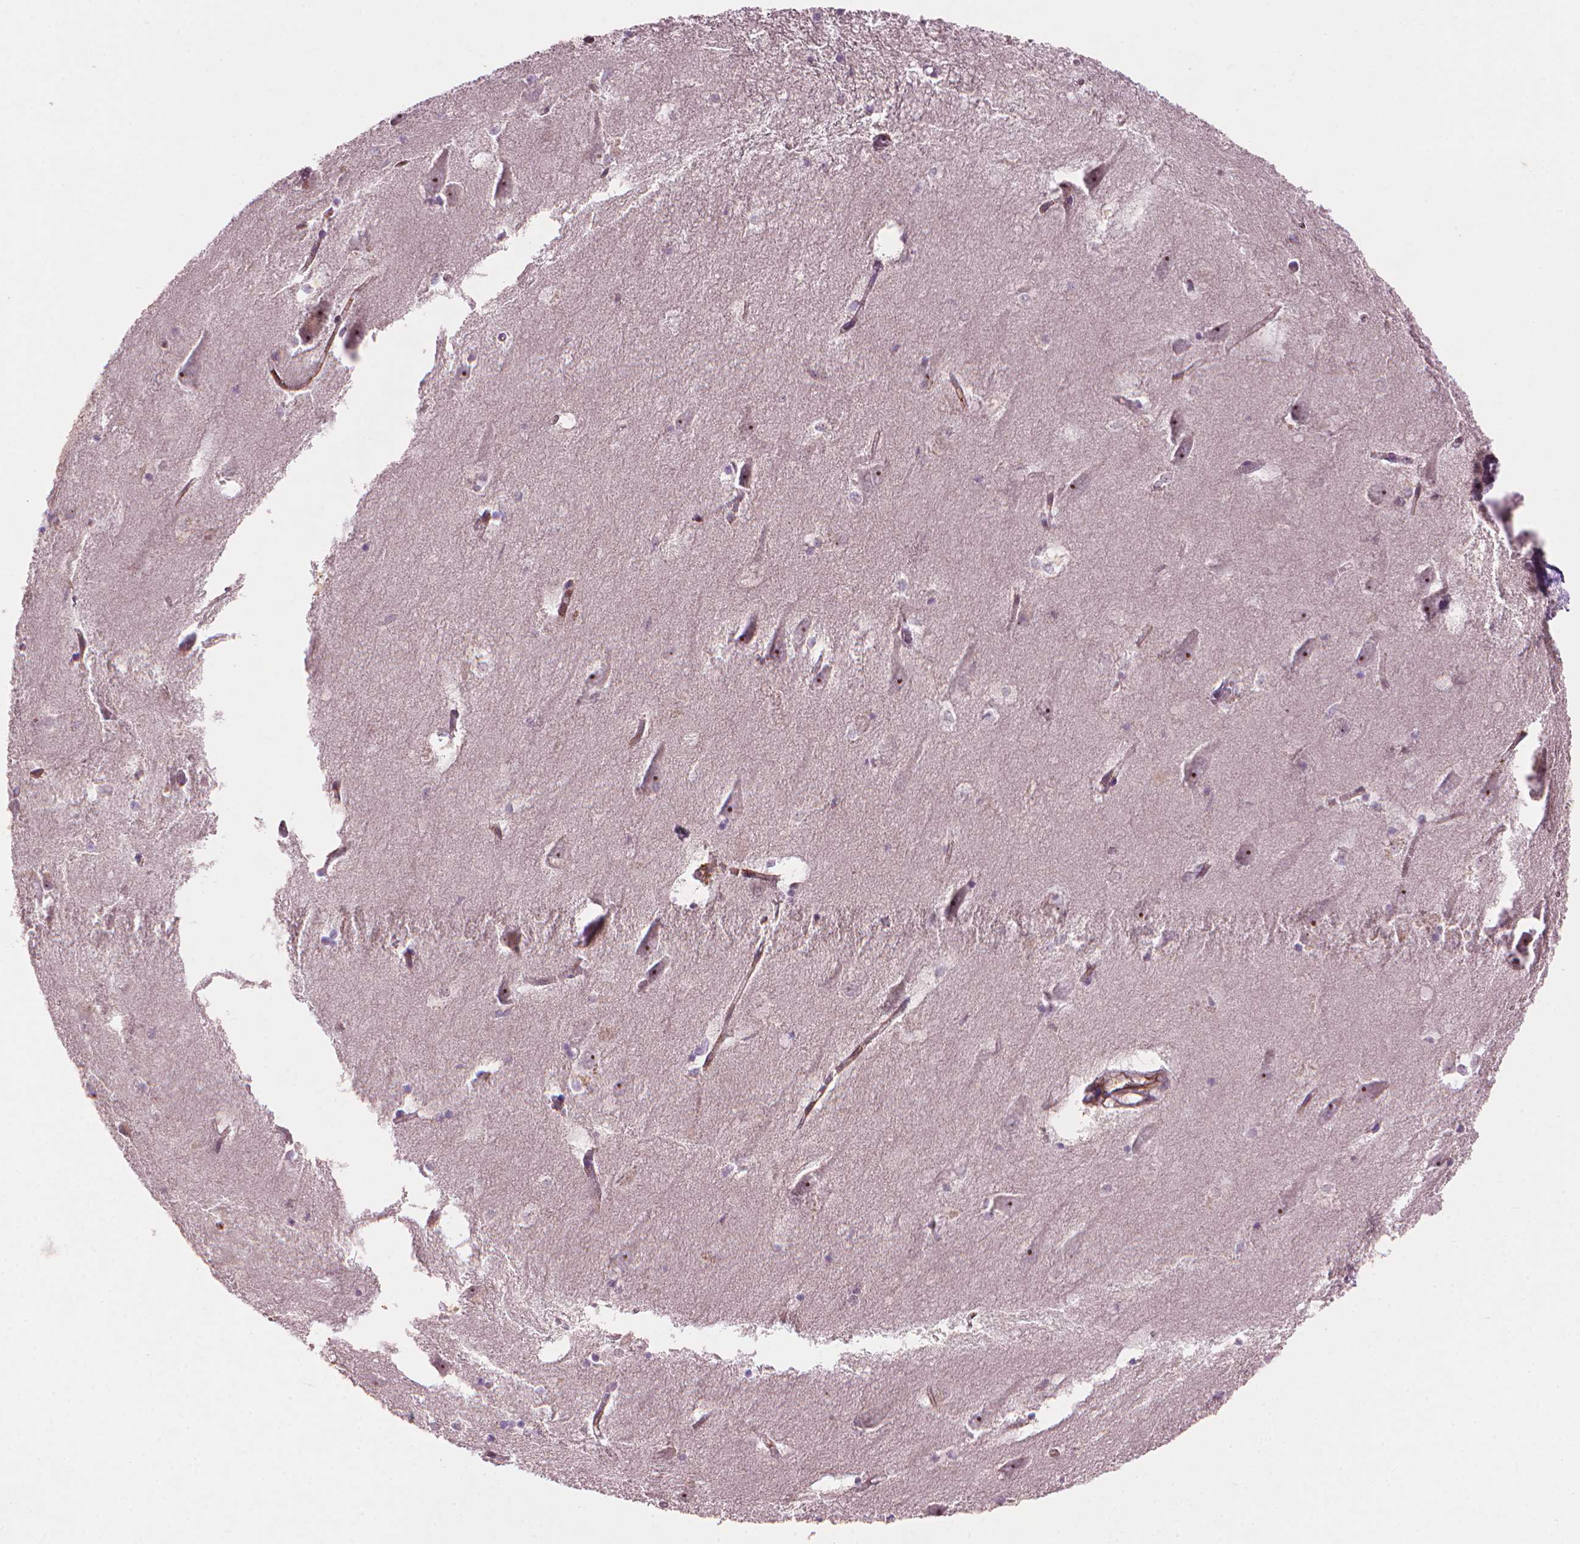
{"staining": {"intensity": "negative", "quantity": "none", "location": "none"}, "tissue": "hippocampus", "cell_type": "Glial cells", "image_type": "normal", "snomed": [{"axis": "morphology", "description": "Normal tissue, NOS"}, {"axis": "topography", "description": "Lateral ventricle wall"}, {"axis": "topography", "description": "Hippocampus"}], "caption": "Normal hippocampus was stained to show a protein in brown. There is no significant expression in glial cells. Nuclei are stained in blue.", "gene": "SMC2", "patient": {"sex": "female", "age": 63}}